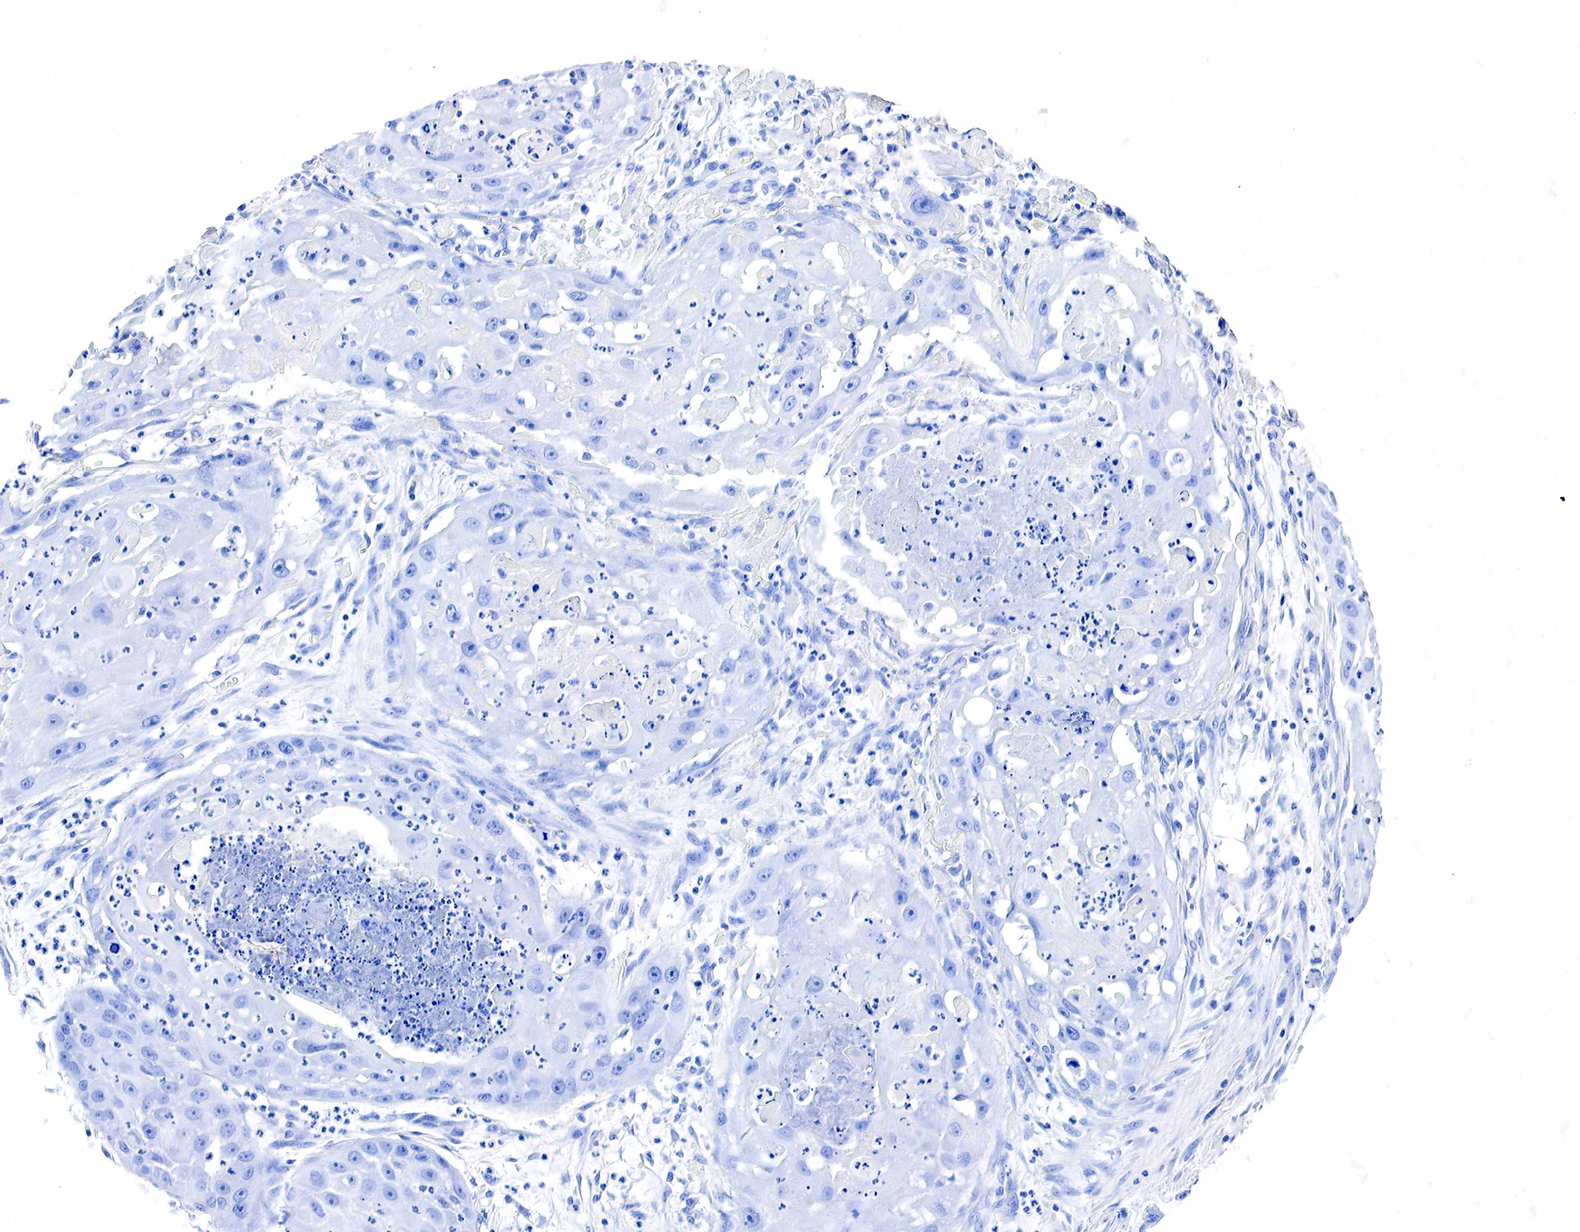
{"staining": {"intensity": "negative", "quantity": "none", "location": "none"}, "tissue": "head and neck cancer", "cell_type": "Tumor cells", "image_type": "cancer", "snomed": [{"axis": "morphology", "description": "Squamous cell carcinoma, NOS"}, {"axis": "topography", "description": "Head-Neck"}], "caption": "IHC histopathology image of neoplastic tissue: head and neck squamous cell carcinoma stained with DAB reveals no significant protein expression in tumor cells. (DAB immunohistochemistry (IHC) visualized using brightfield microscopy, high magnification).", "gene": "ACP3", "patient": {"sex": "male", "age": 64}}